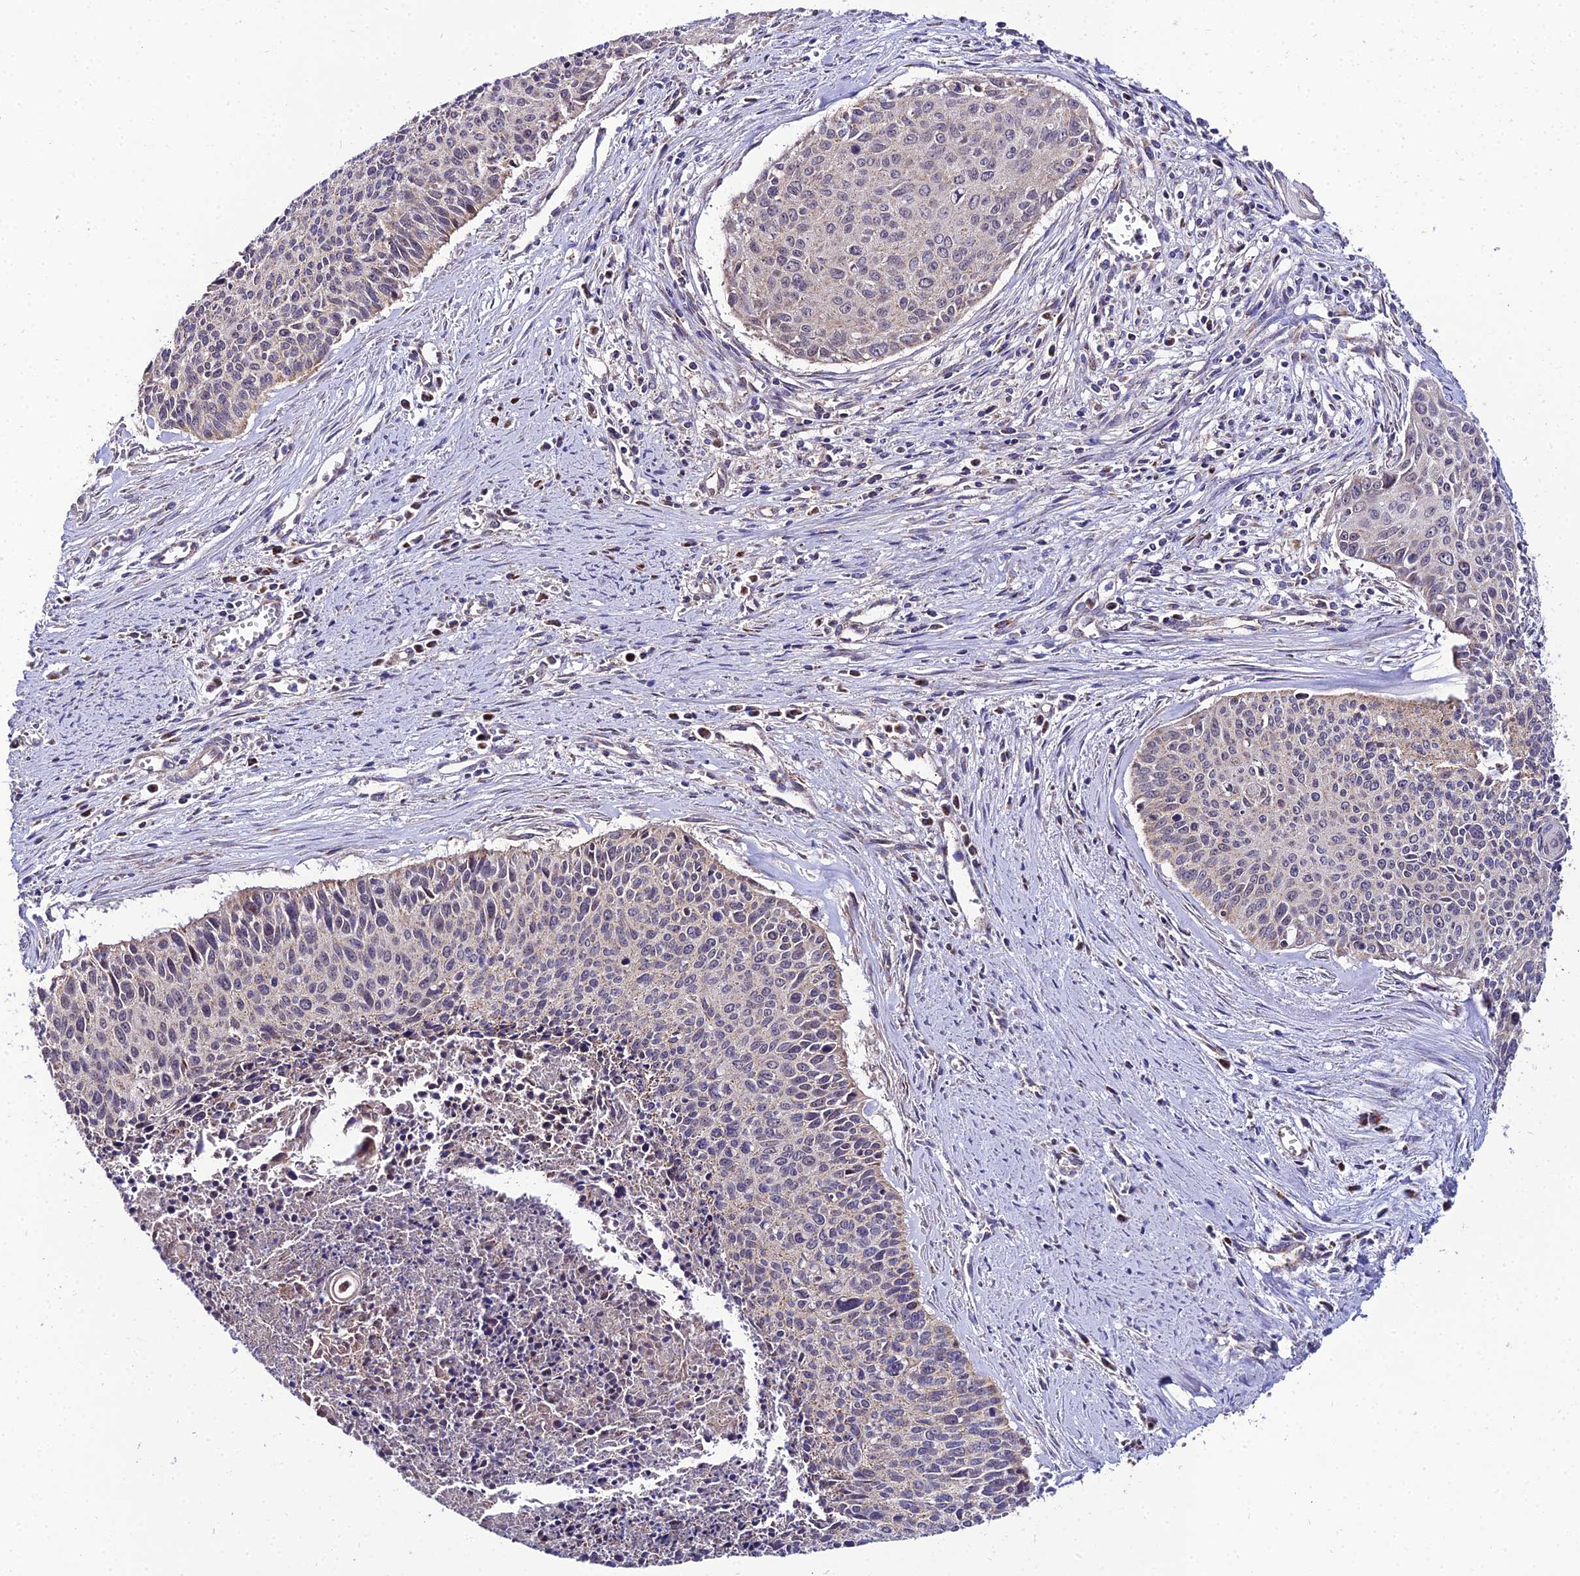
{"staining": {"intensity": "moderate", "quantity": "25%-75%", "location": "cytoplasmic/membranous"}, "tissue": "cervical cancer", "cell_type": "Tumor cells", "image_type": "cancer", "snomed": [{"axis": "morphology", "description": "Squamous cell carcinoma, NOS"}, {"axis": "topography", "description": "Cervix"}], "caption": "Immunohistochemistry of human cervical cancer demonstrates medium levels of moderate cytoplasmic/membranous staining in approximately 25%-75% of tumor cells.", "gene": "PSMD2", "patient": {"sex": "female", "age": 55}}